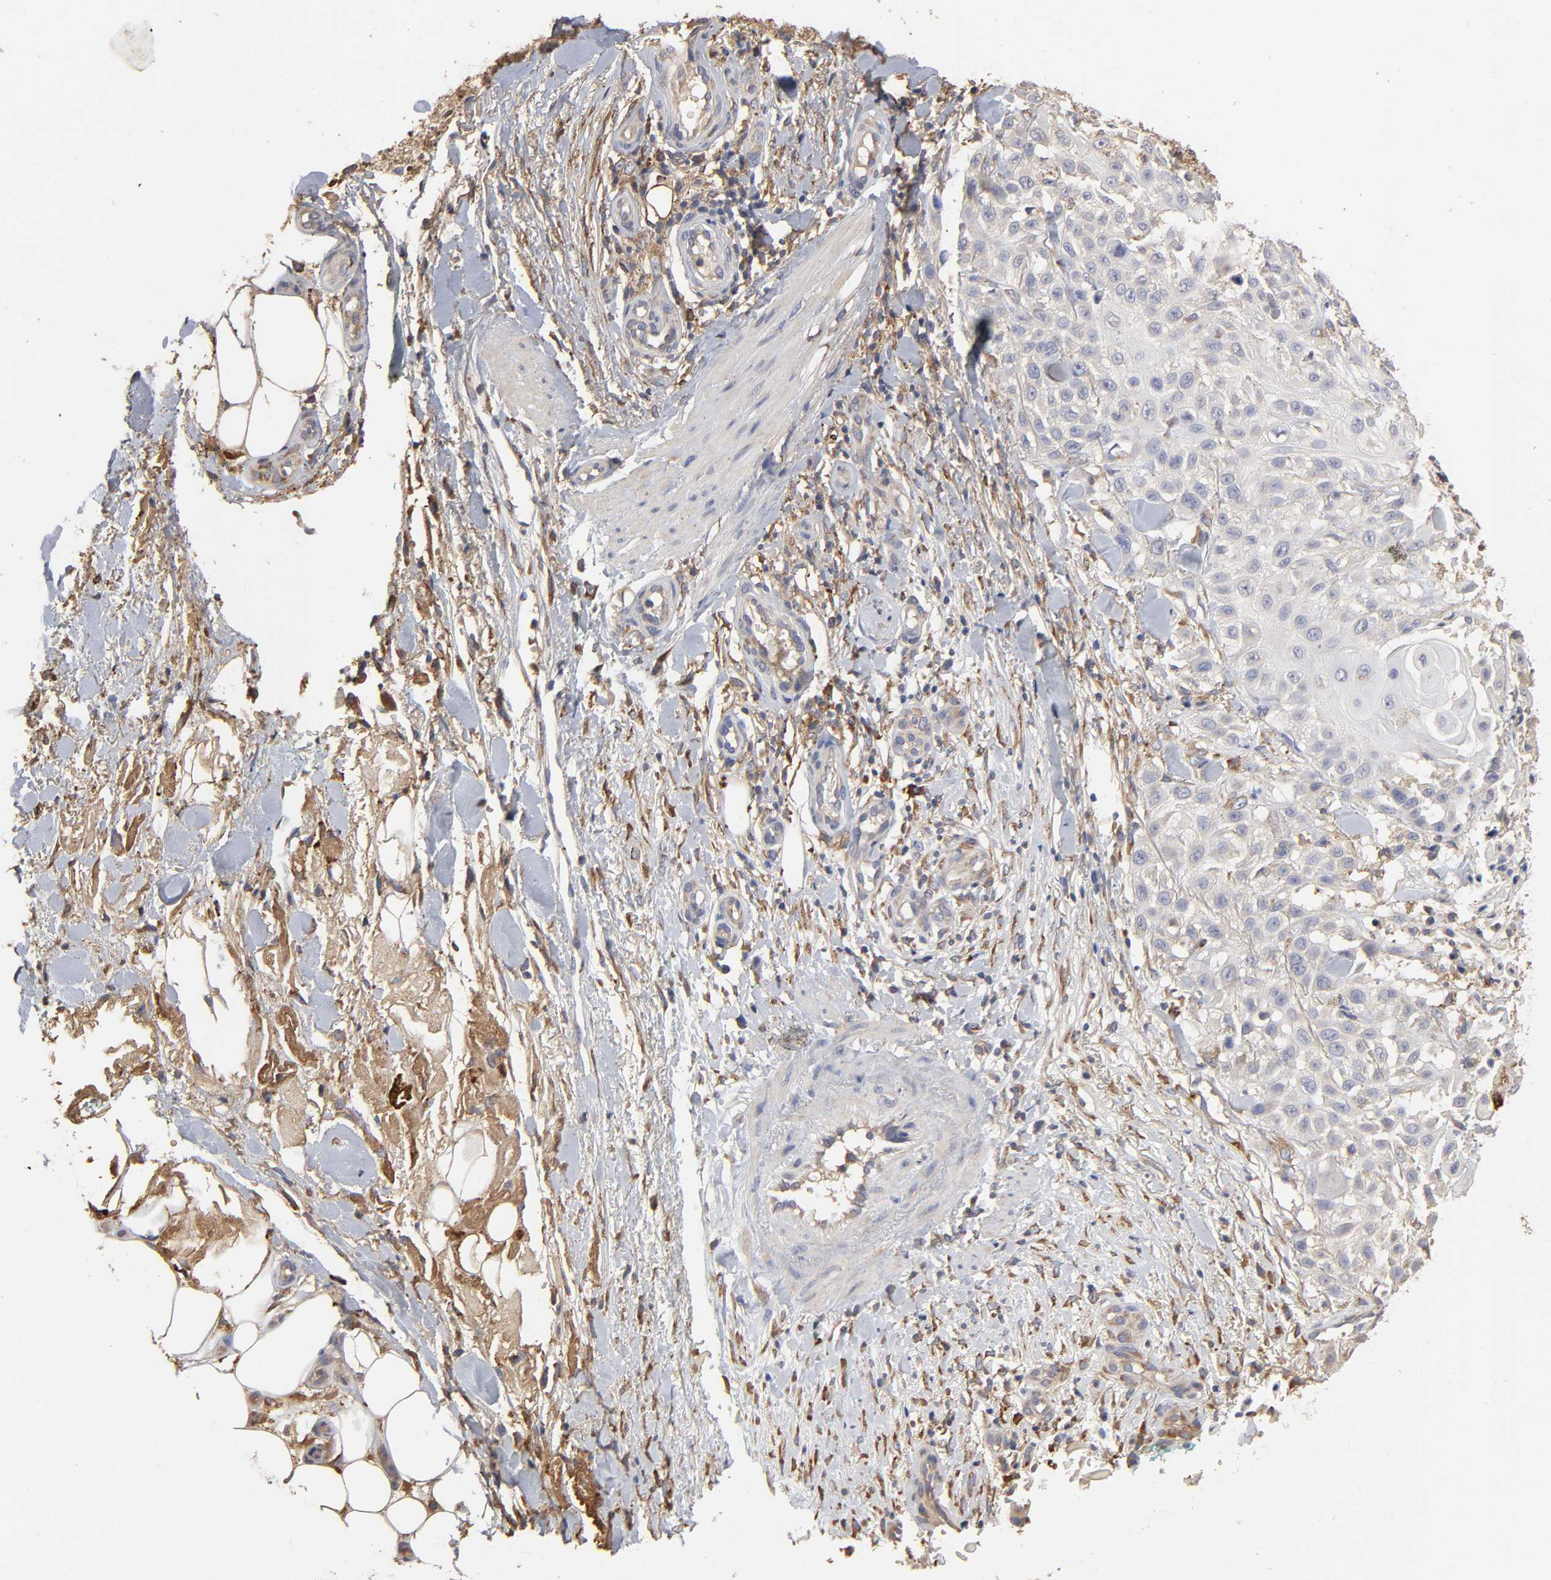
{"staining": {"intensity": "negative", "quantity": "none", "location": "none"}, "tissue": "skin cancer", "cell_type": "Tumor cells", "image_type": "cancer", "snomed": [{"axis": "morphology", "description": "Squamous cell carcinoma, NOS"}, {"axis": "topography", "description": "Skin"}], "caption": "Squamous cell carcinoma (skin) was stained to show a protein in brown. There is no significant expression in tumor cells. Nuclei are stained in blue.", "gene": "EIF4G2", "patient": {"sex": "female", "age": 42}}